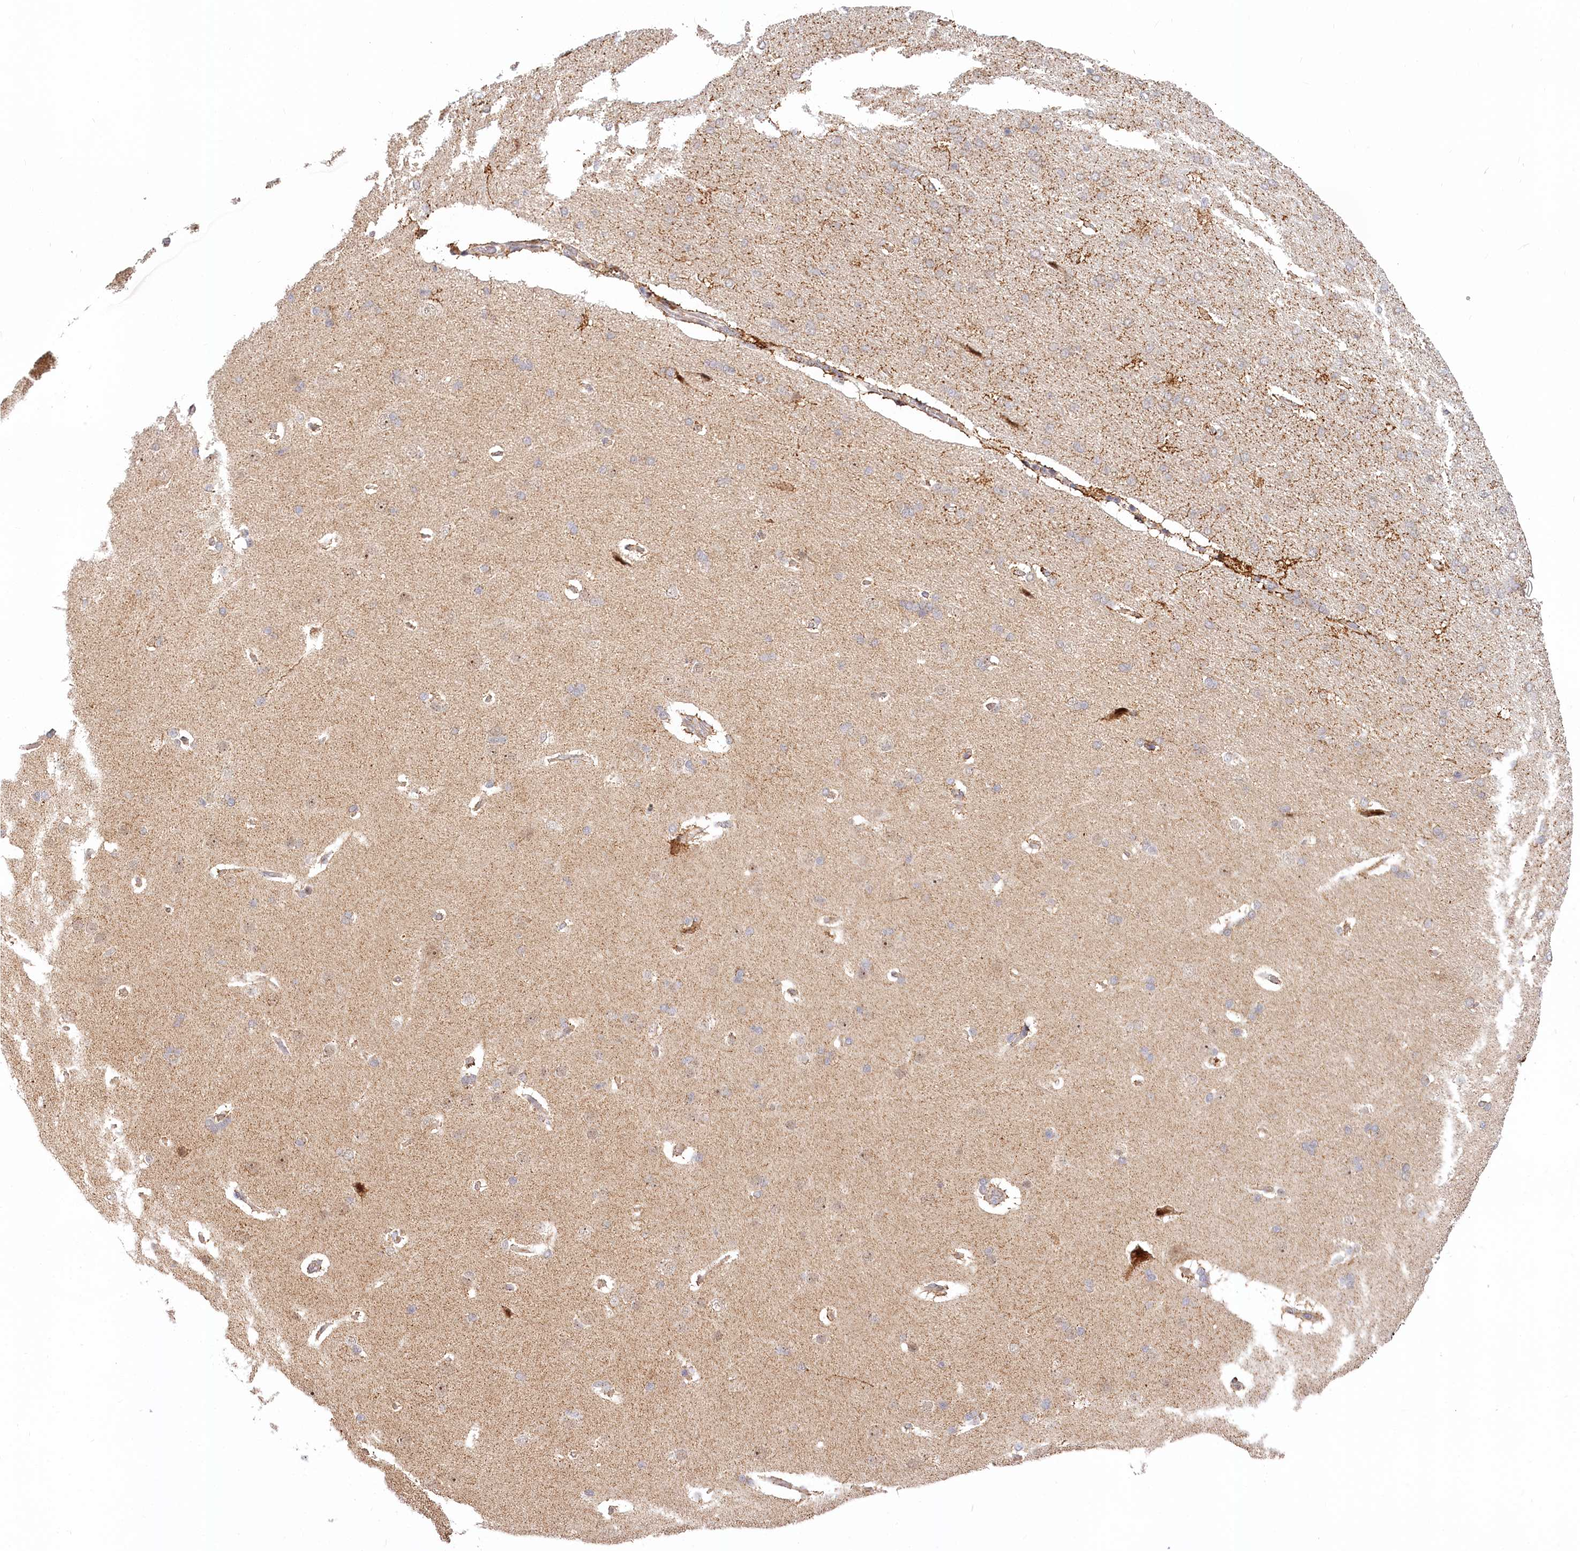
{"staining": {"intensity": "negative", "quantity": "none", "location": "none"}, "tissue": "cerebral cortex", "cell_type": "Endothelial cells", "image_type": "normal", "snomed": [{"axis": "morphology", "description": "Normal tissue, NOS"}, {"axis": "topography", "description": "Cerebral cortex"}], "caption": "High power microscopy micrograph of an IHC histopathology image of unremarkable cerebral cortex, revealing no significant staining in endothelial cells. Nuclei are stained in blue.", "gene": "RTN4IP1", "patient": {"sex": "male", "age": 62}}